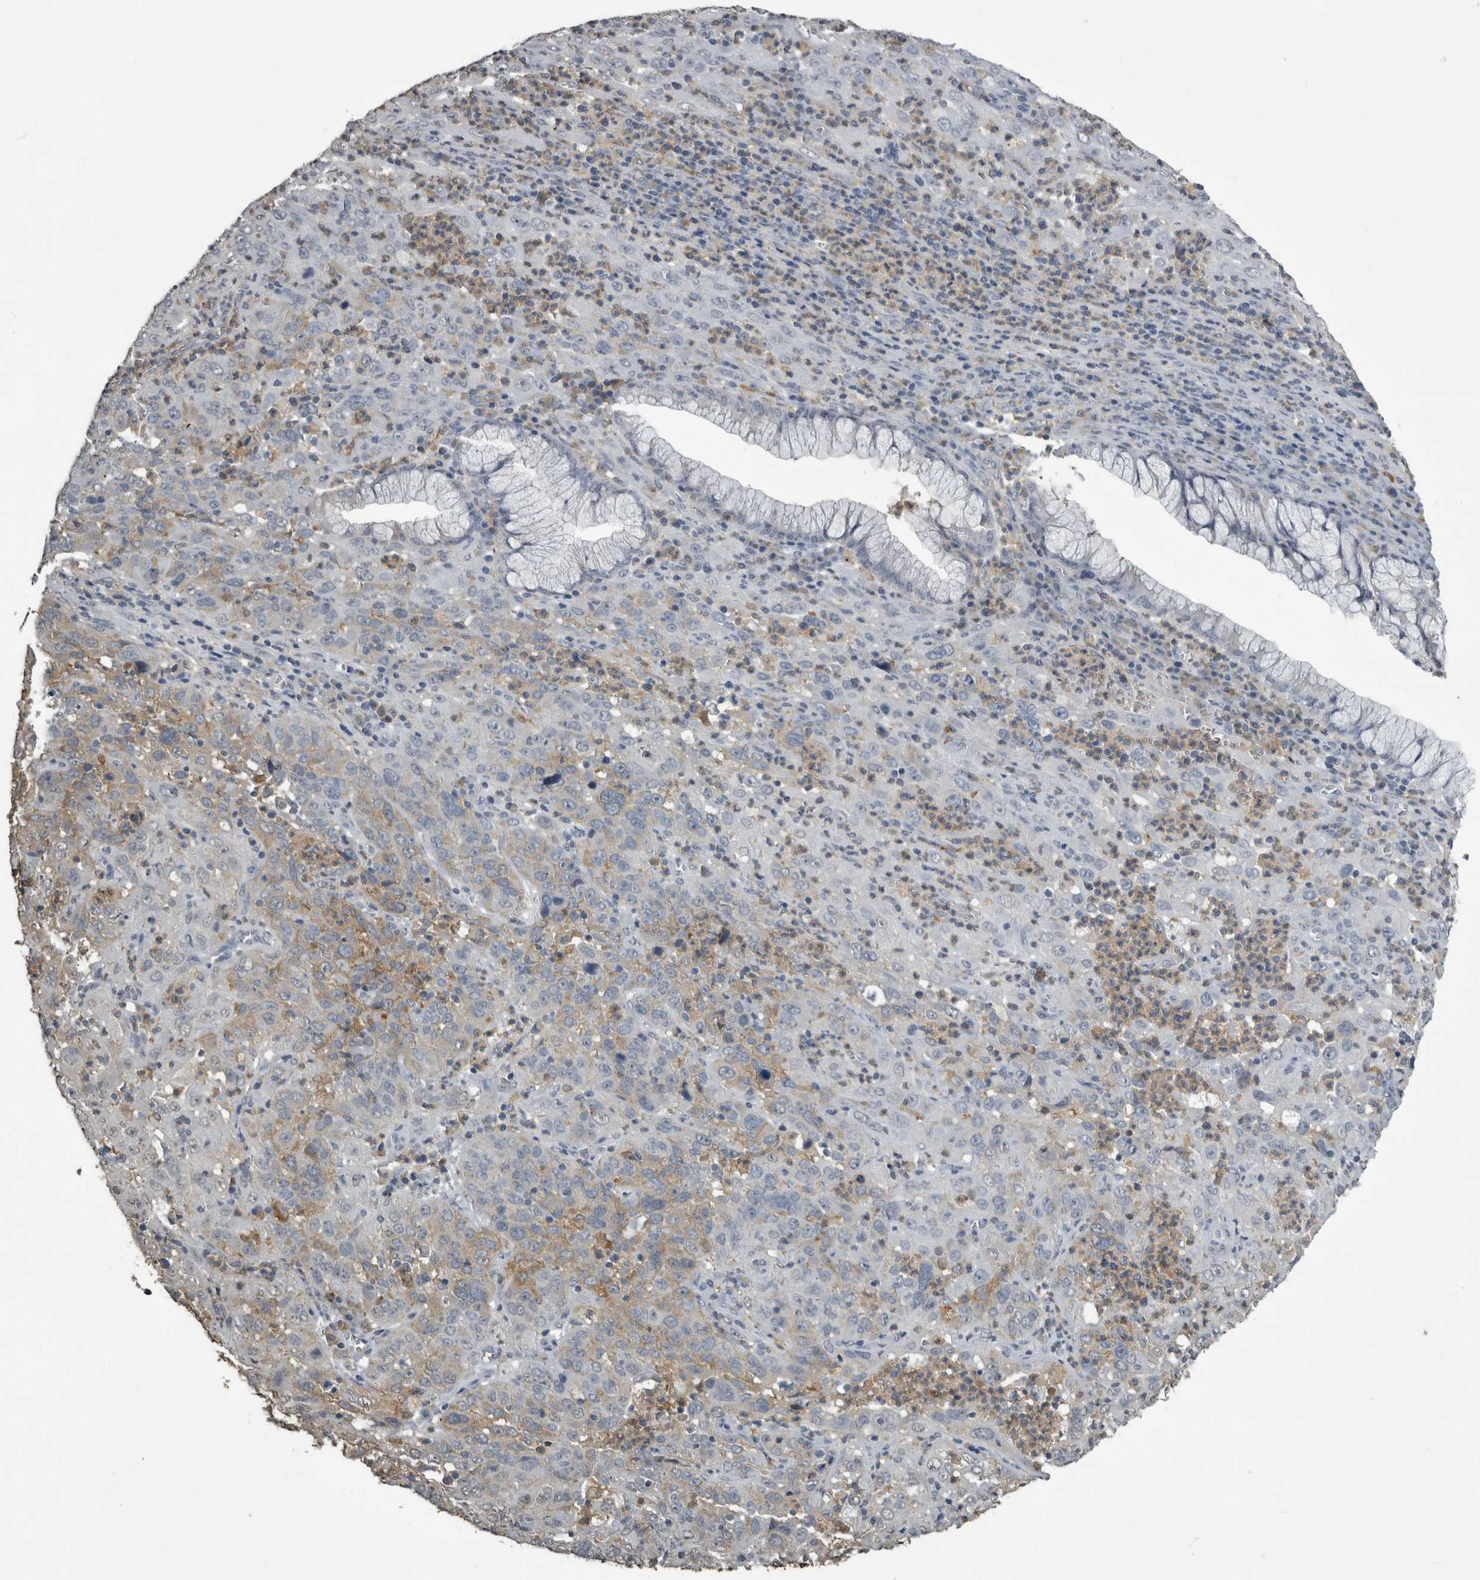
{"staining": {"intensity": "negative", "quantity": "none", "location": "none"}, "tissue": "cervical cancer", "cell_type": "Tumor cells", "image_type": "cancer", "snomed": [{"axis": "morphology", "description": "Squamous cell carcinoma, NOS"}, {"axis": "topography", "description": "Cervix"}], "caption": "The IHC image has no significant staining in tumor cells of cervical squamous cell carcinoma tissue.", "gene": "PIK3AP1", "patient": {"sex": "female", "age": 32}}